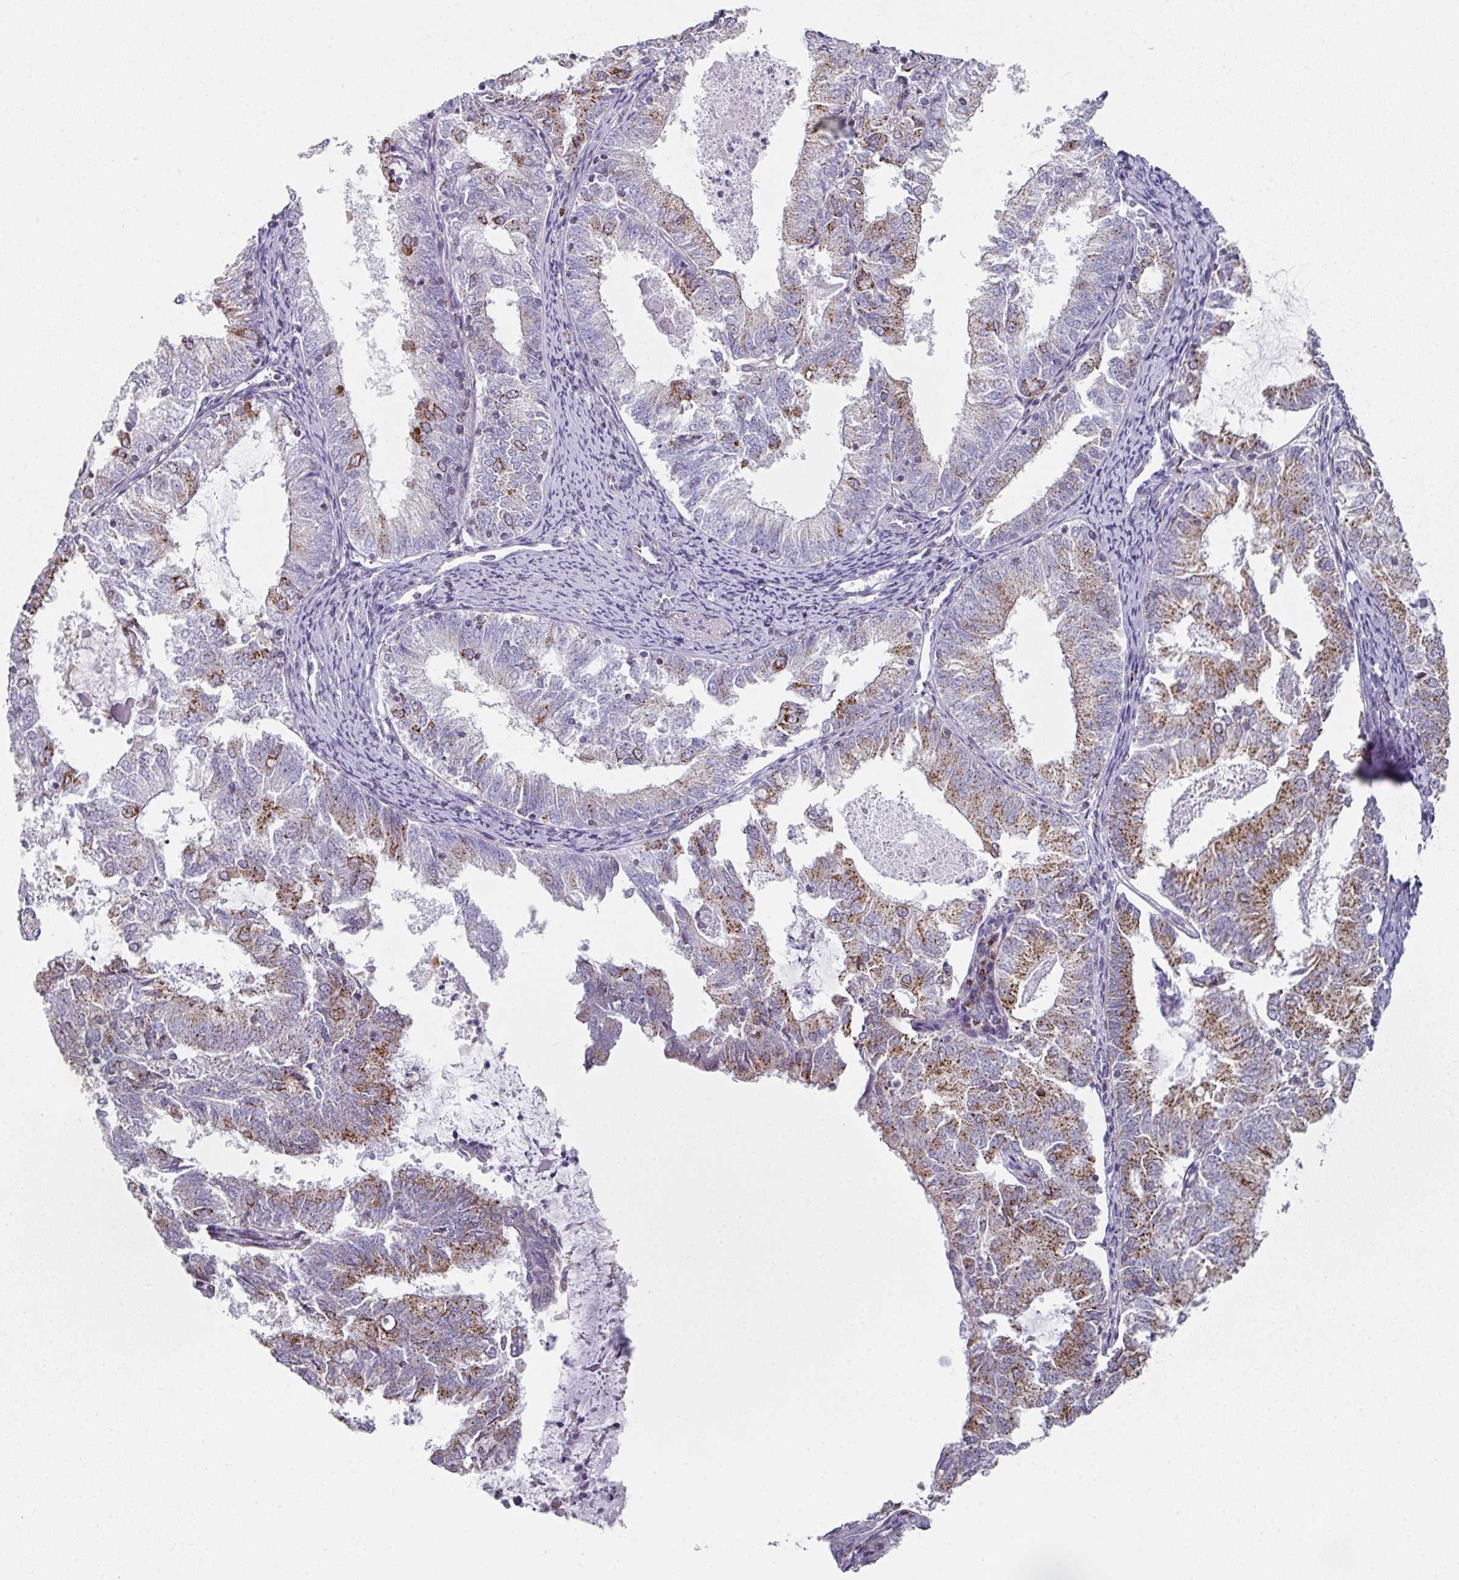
{"staining": {"intensity": "moderate", "quantity": "25%-75%", "location": "cytoplasmic/membranous"}, "tissue": "endometrial cancer", "cell_type": "Tumor cells", "image_type": "cancer", "snomed": [{"axis": "morphology", "description": "Adenocarcinoma, NOS"}, {"axis": "topography", "description": "Endometrium"}], "caption": "Endometrial cancer stained with a protein marker exhibits moderate staining in tumor cells.", "gene": "CCDC85B", "patient": {"sex": "female", "age": 57}}